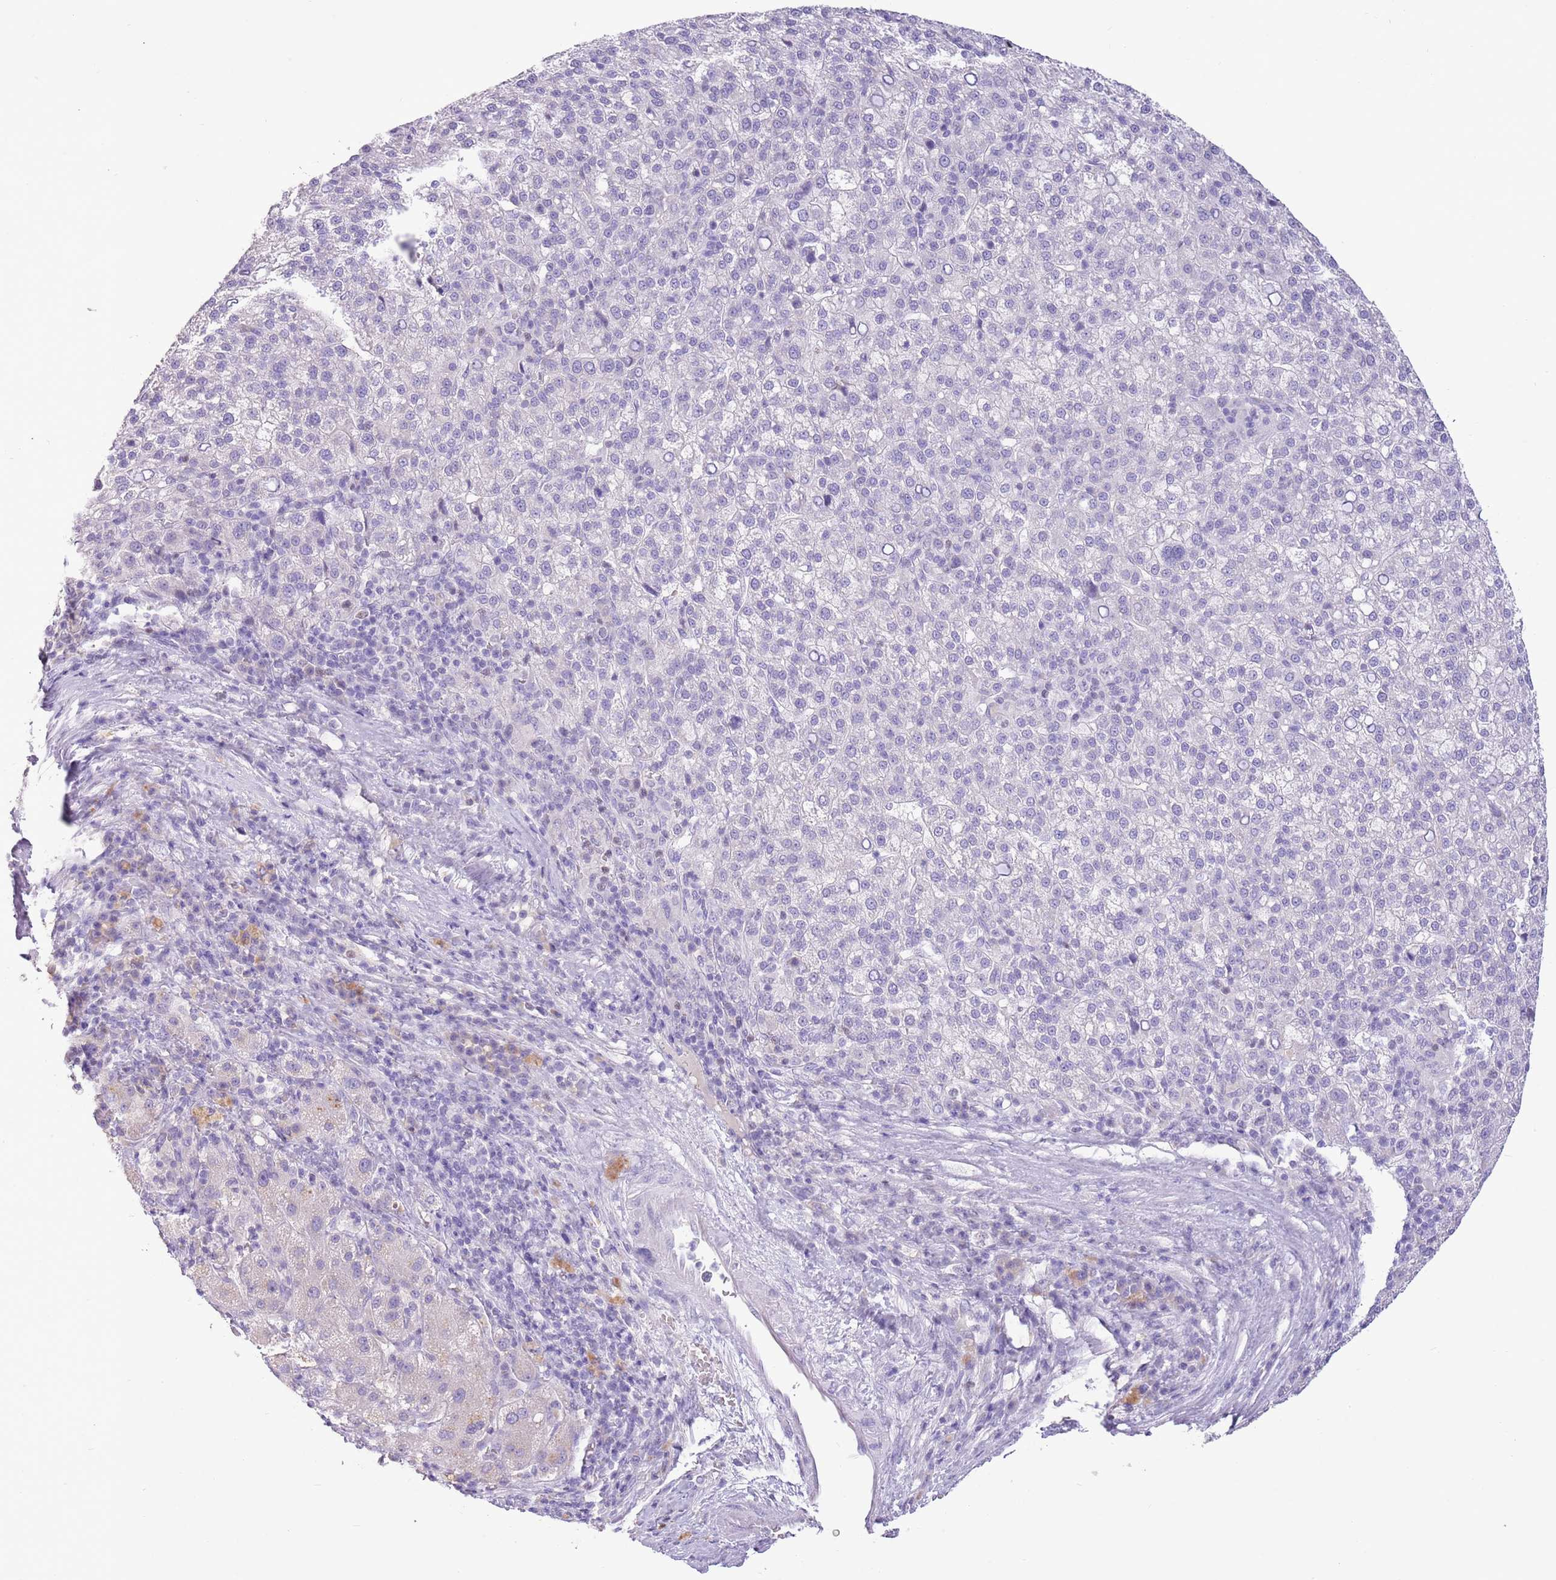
{"staining": {"intensity": "negative", "quantity": "none", "location": "none"}, "tissue": "liver cancer", "cell_type": "Tumor cells", "image_type": "cancer", "snomed": [{"axis": "morphology", "description": "Carcinoma, Hepatocellular, NOS"}, {"axis": "topography", "description": "Liver"}], "caption": "Tumor cells show no significant protein expression in liver cancer.", "gene": "TOX2", "patient": {"sex": "female", "age": 58}}